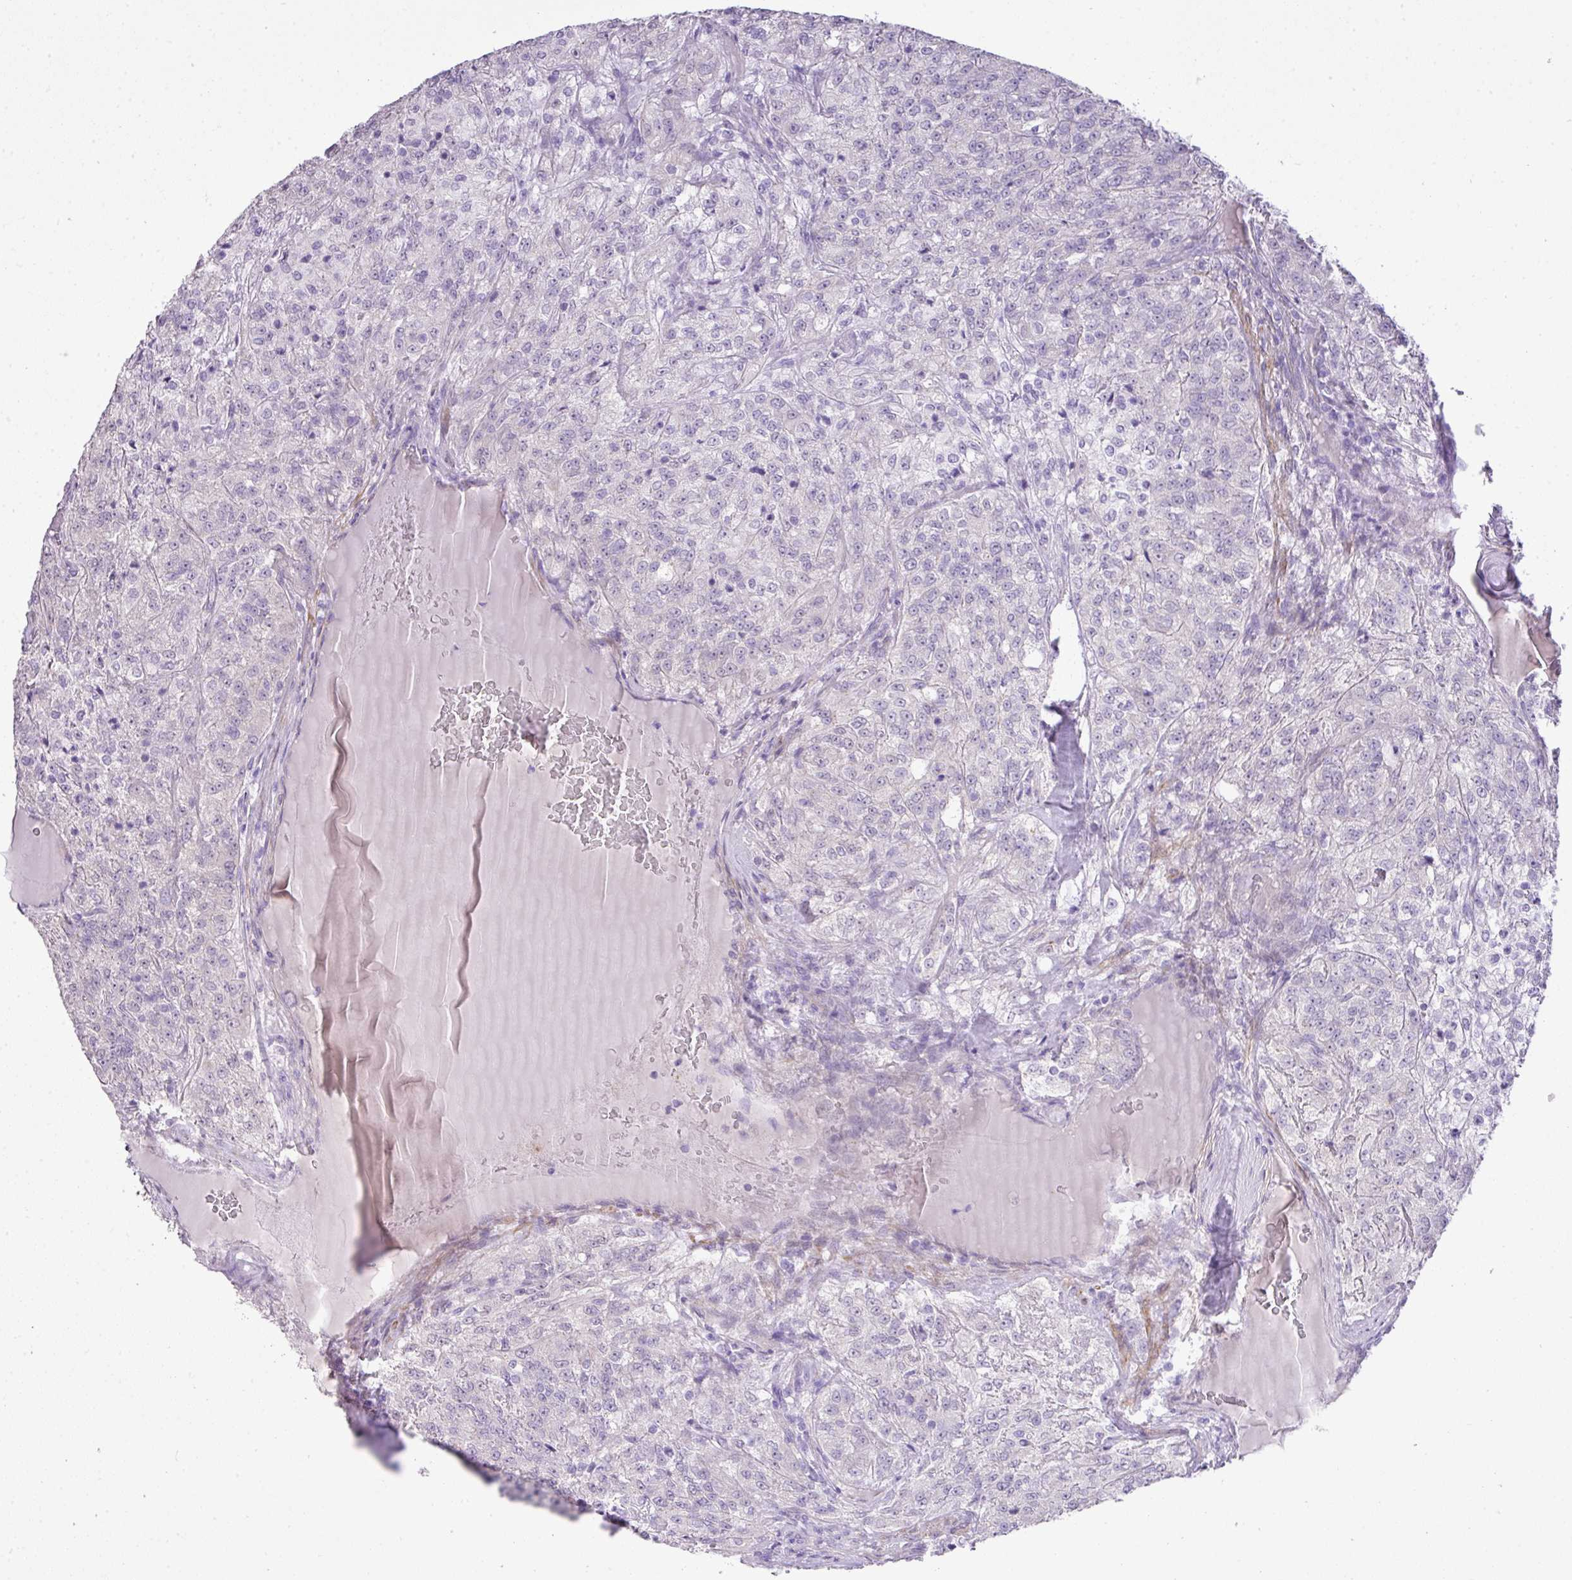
{"staining": {"intensity": "negative", "quantity": "none", "location": "none"}, "tissue": "renal cancer", "cell_type": "Tumor cells", "image_type": "cancer", "snomed": [{"axis": "morphology", "description": "Adenocarcinoma, NOS"}, {"axis": "topography", "description": "Kidney"}], "caption": "A high-resolution photomicrograph shows immunohistochemistry (IHC) staining of renal cancer (adenocarcinoma), which demonstrates no significant staining in tumor cells.", "gene": "DIP2A", "patient": {"sex": "female", "age": 63}}